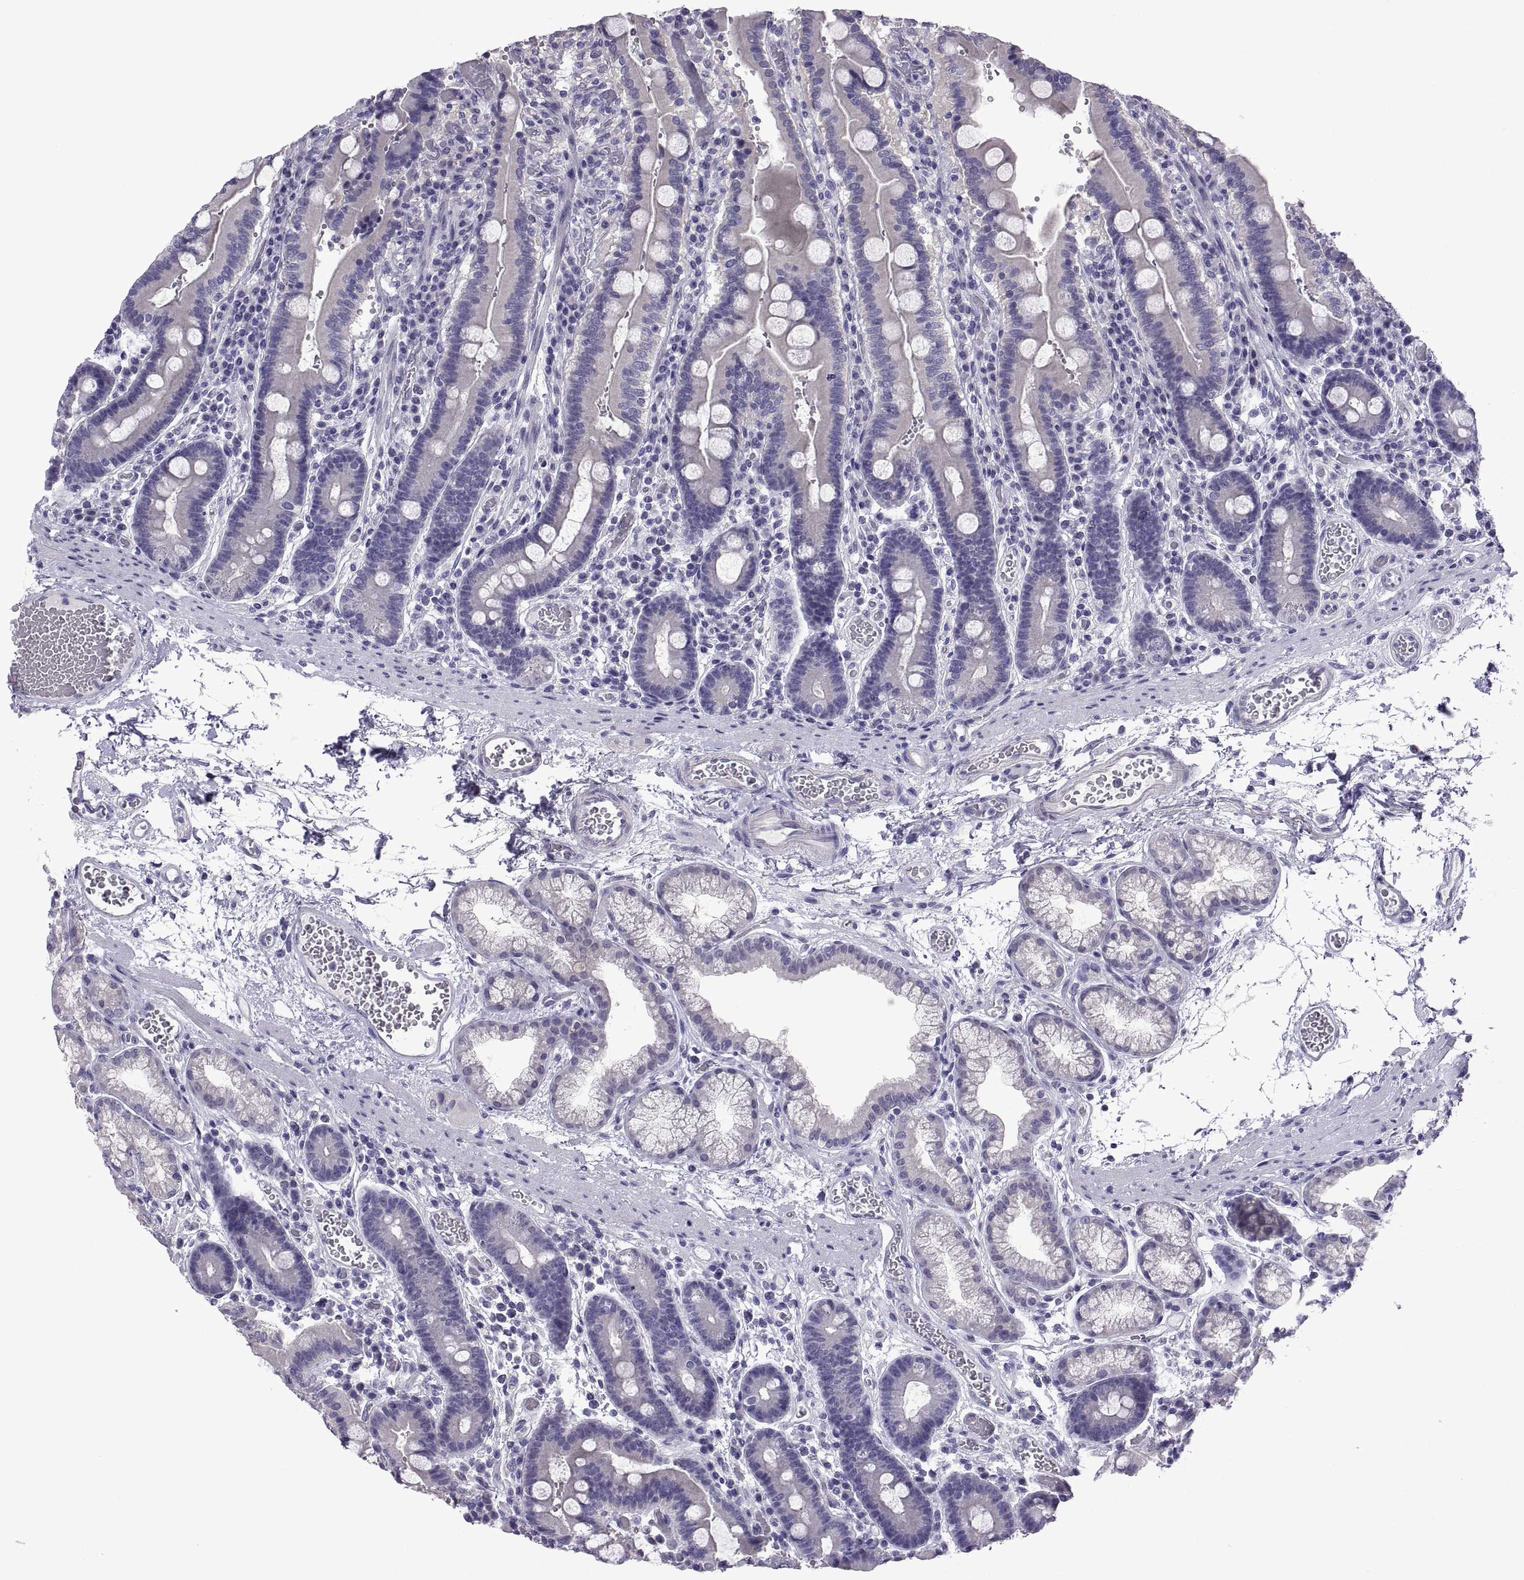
{"staining": {"intensity": "negative", "quantity": "none", "location": "none"}, "tissue": "duodenum", "cell_type": "Glandular cells", "image_type": "normal", "snomed": [{"axis": "morphology", "description": "Normal tissue, NOS"}, {"axis": "topography", "description": "Duodenum"}], "caption": "This photomicrograph is of benign duodenum stained with immunohistochemistry (IHC) to label a protein in brown with the nuclei are counter-stained blue. There is no expression in glandular cells.", "gene": "SPDYE10", "patient": {"sex": "female", "age": 62}}